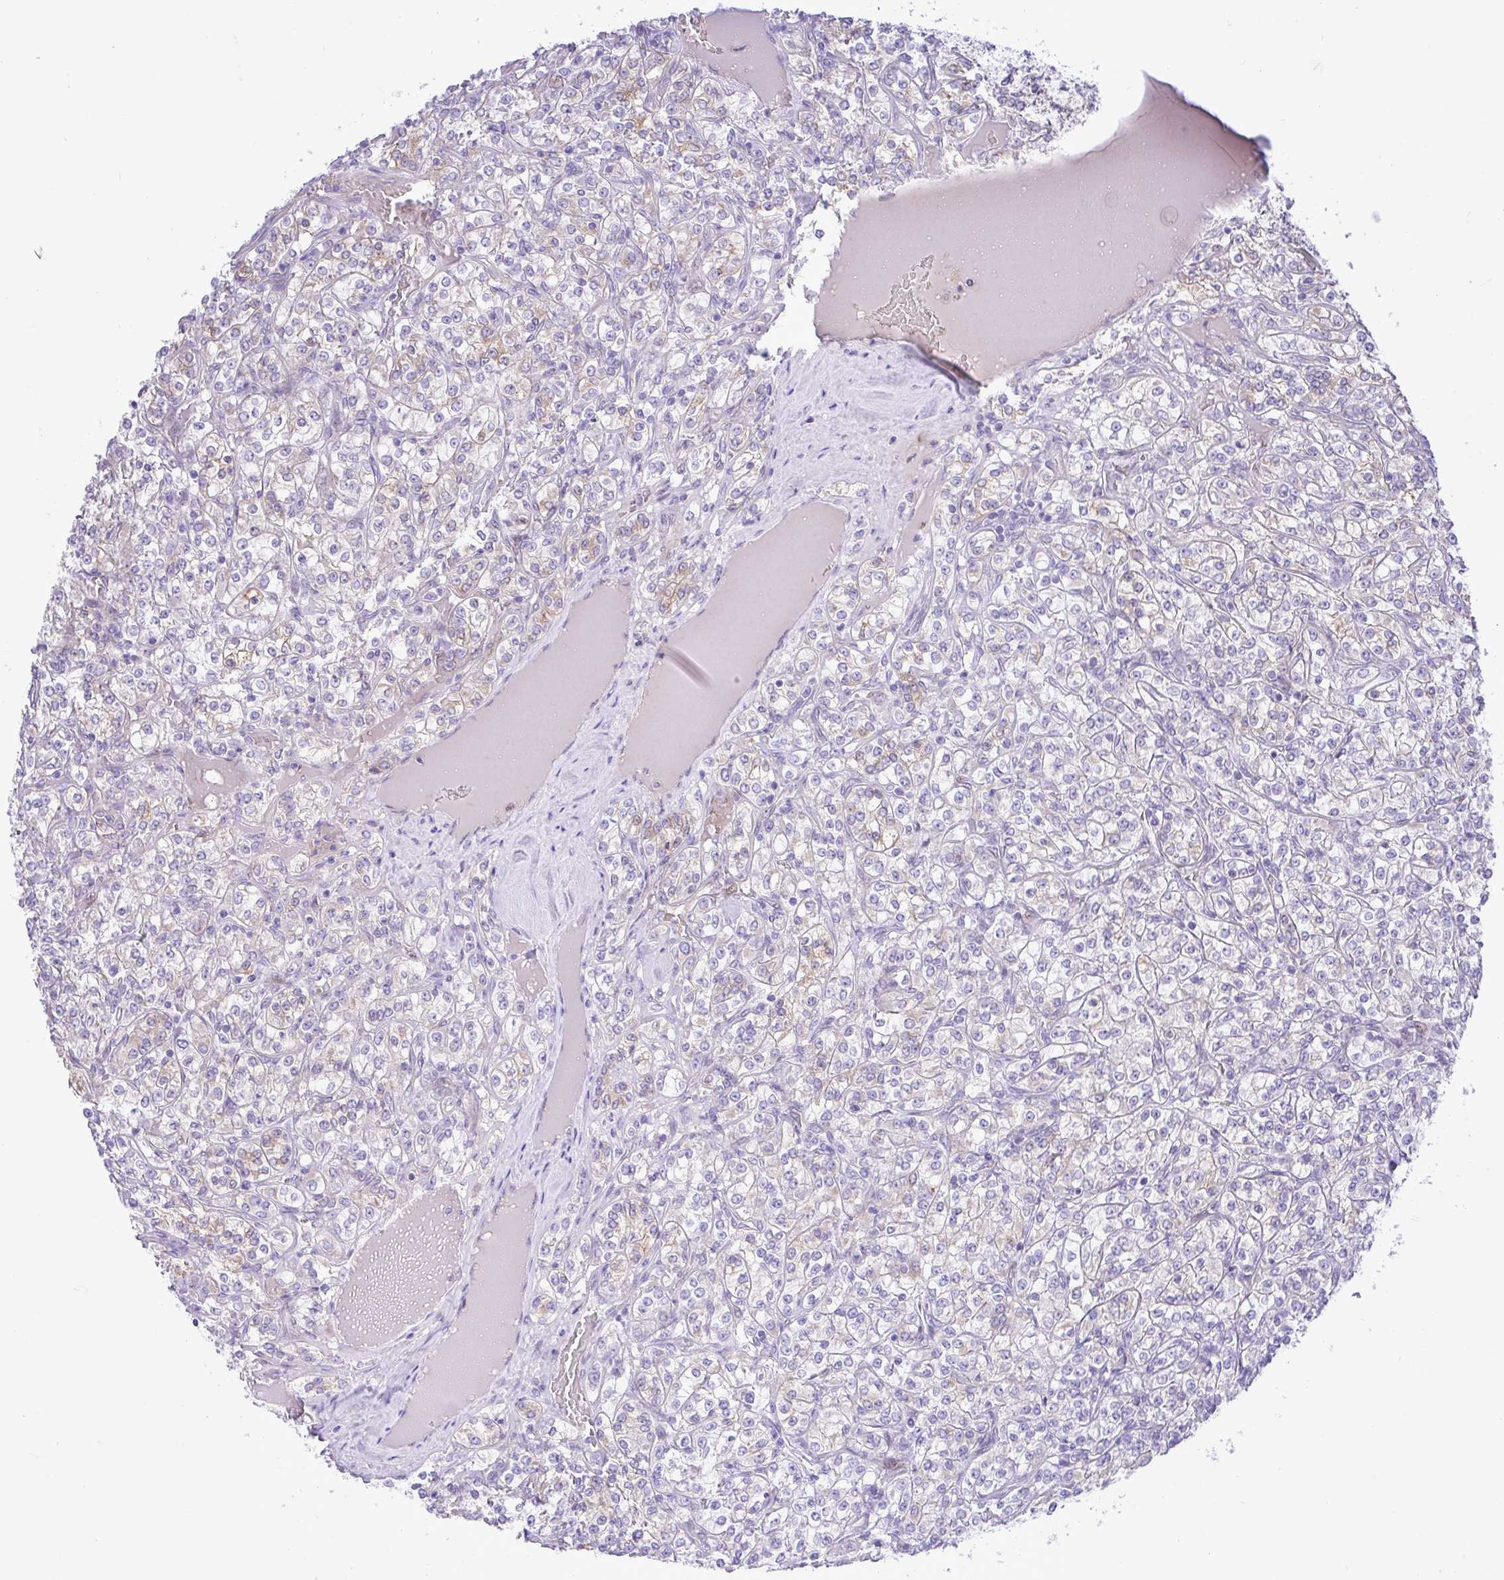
{"staining": {"intensity": "weak", "quantity": "<25%", "location": "cytoplasmic/membranous"}, "tissue": "renal cancer", "cell_type": "Tumor cells", "image_type": "cancer", "snomed": [{"axis": "morphology", "description": "Adenocarcinoma, NOS"}, {"axis": "topography", "description": "Kidney"}], "caption": "IHC image of neoplastic tissue: human adenocarcinoma (renal) stained with DAB (3,3'-diaminobenzidine) displays no significant protein staining in tumor cells.", "gene": "EEF1A2", "patient": {"sex": "male", "age": 77}}